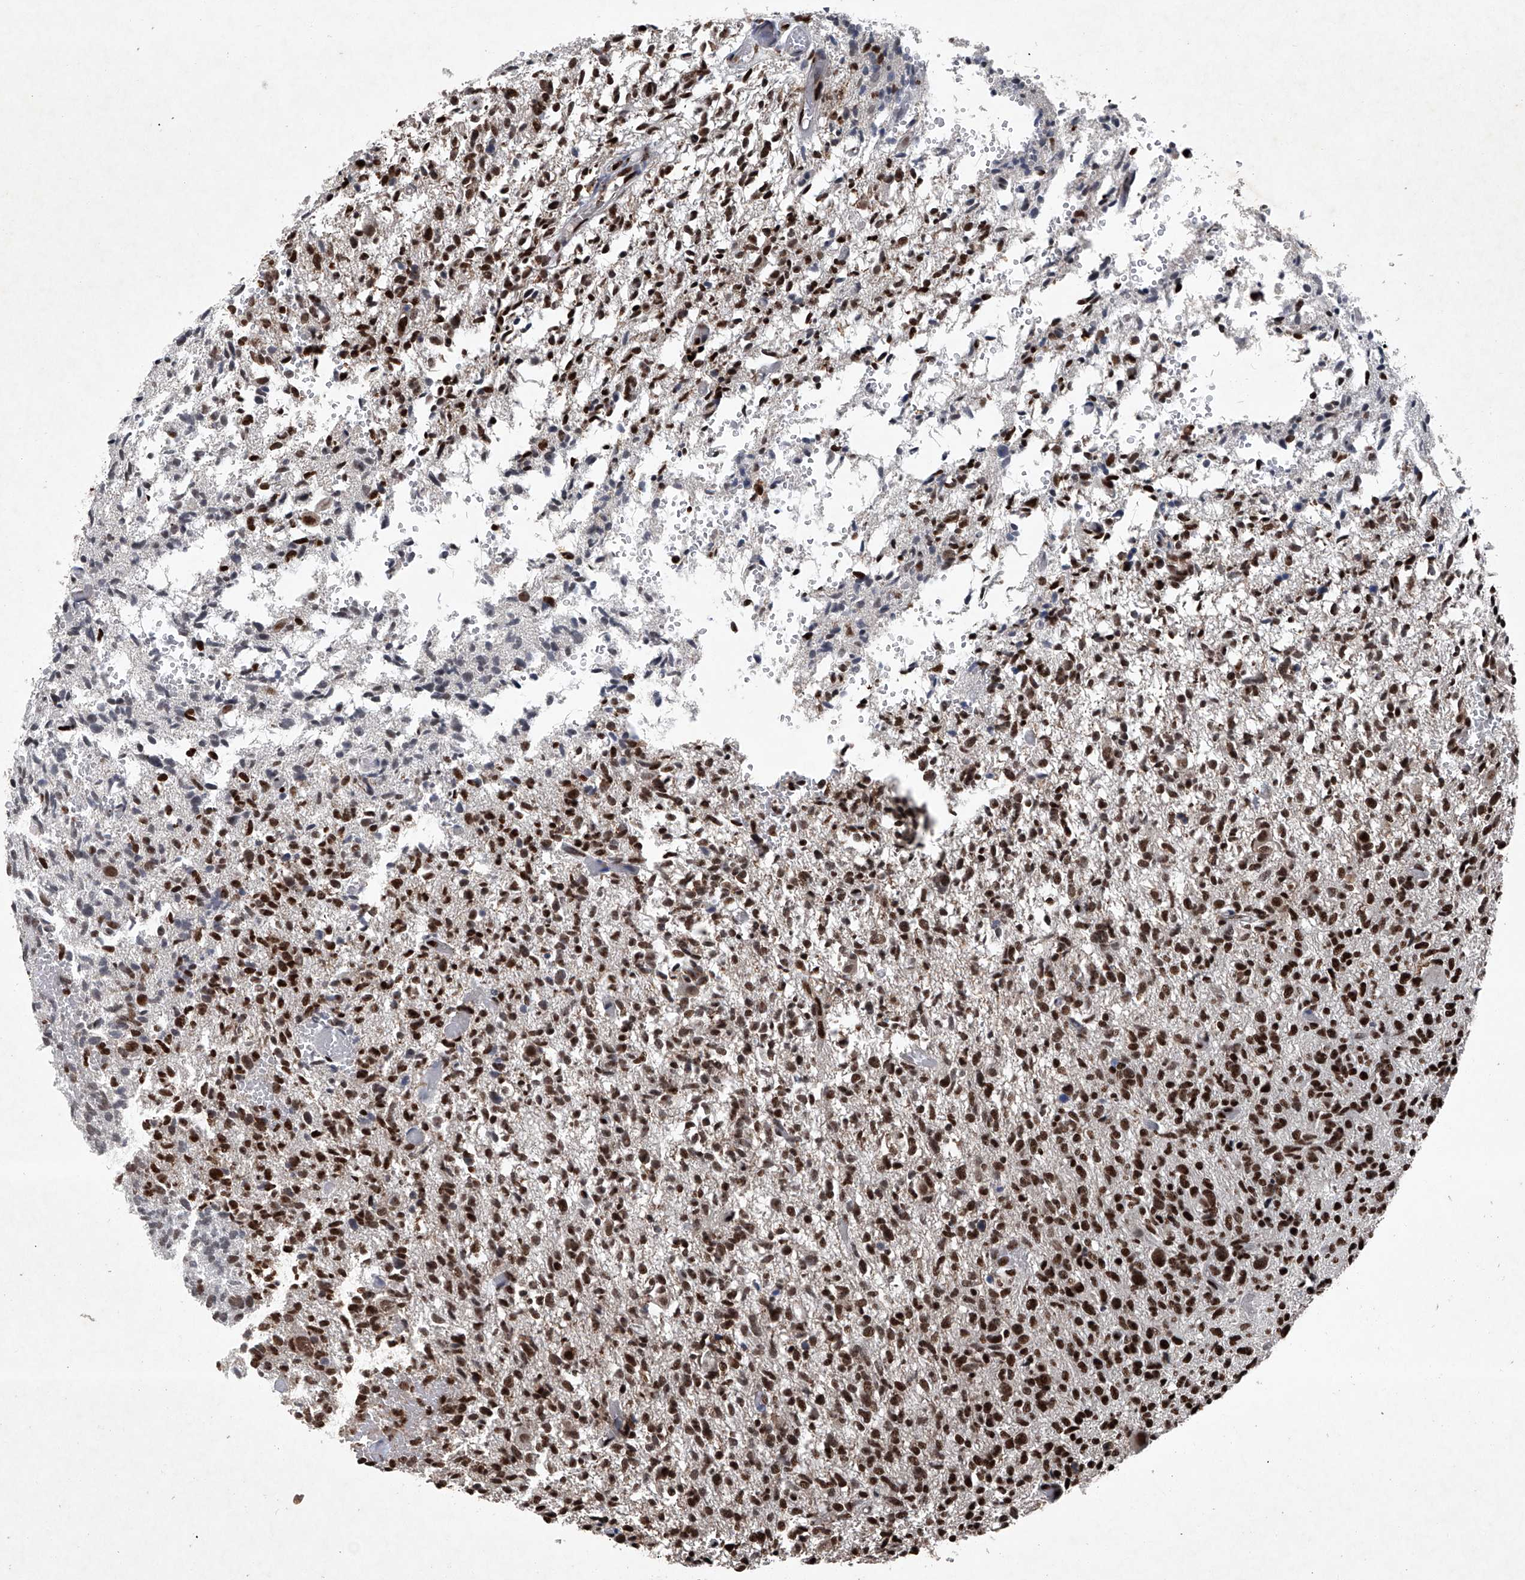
{"staining": {"intensity": "strong", "quantity": ">75%", "location": "nuclear"}, "tissue": "glioma", "cell_type": "Tumor cells", "image_type": "cancer", "snomed": [{"axis": "morphology", "description": "Glioma, malignant, High grade"}, {"axis": "topography", "description": "Brain"}], "caption": "DAB immunohistochemical staining of human high-grade glioma (malignant) demonstrates strong nuclear protein positivity in about >75% of tumor cells. The protein of interest is stained brown, and the nuclei are stained in blue (DAB IHC with brightfield microscopy, high magnification).", "gene": "DDX39B", "patient": {"sex": "female", "age": 57}}